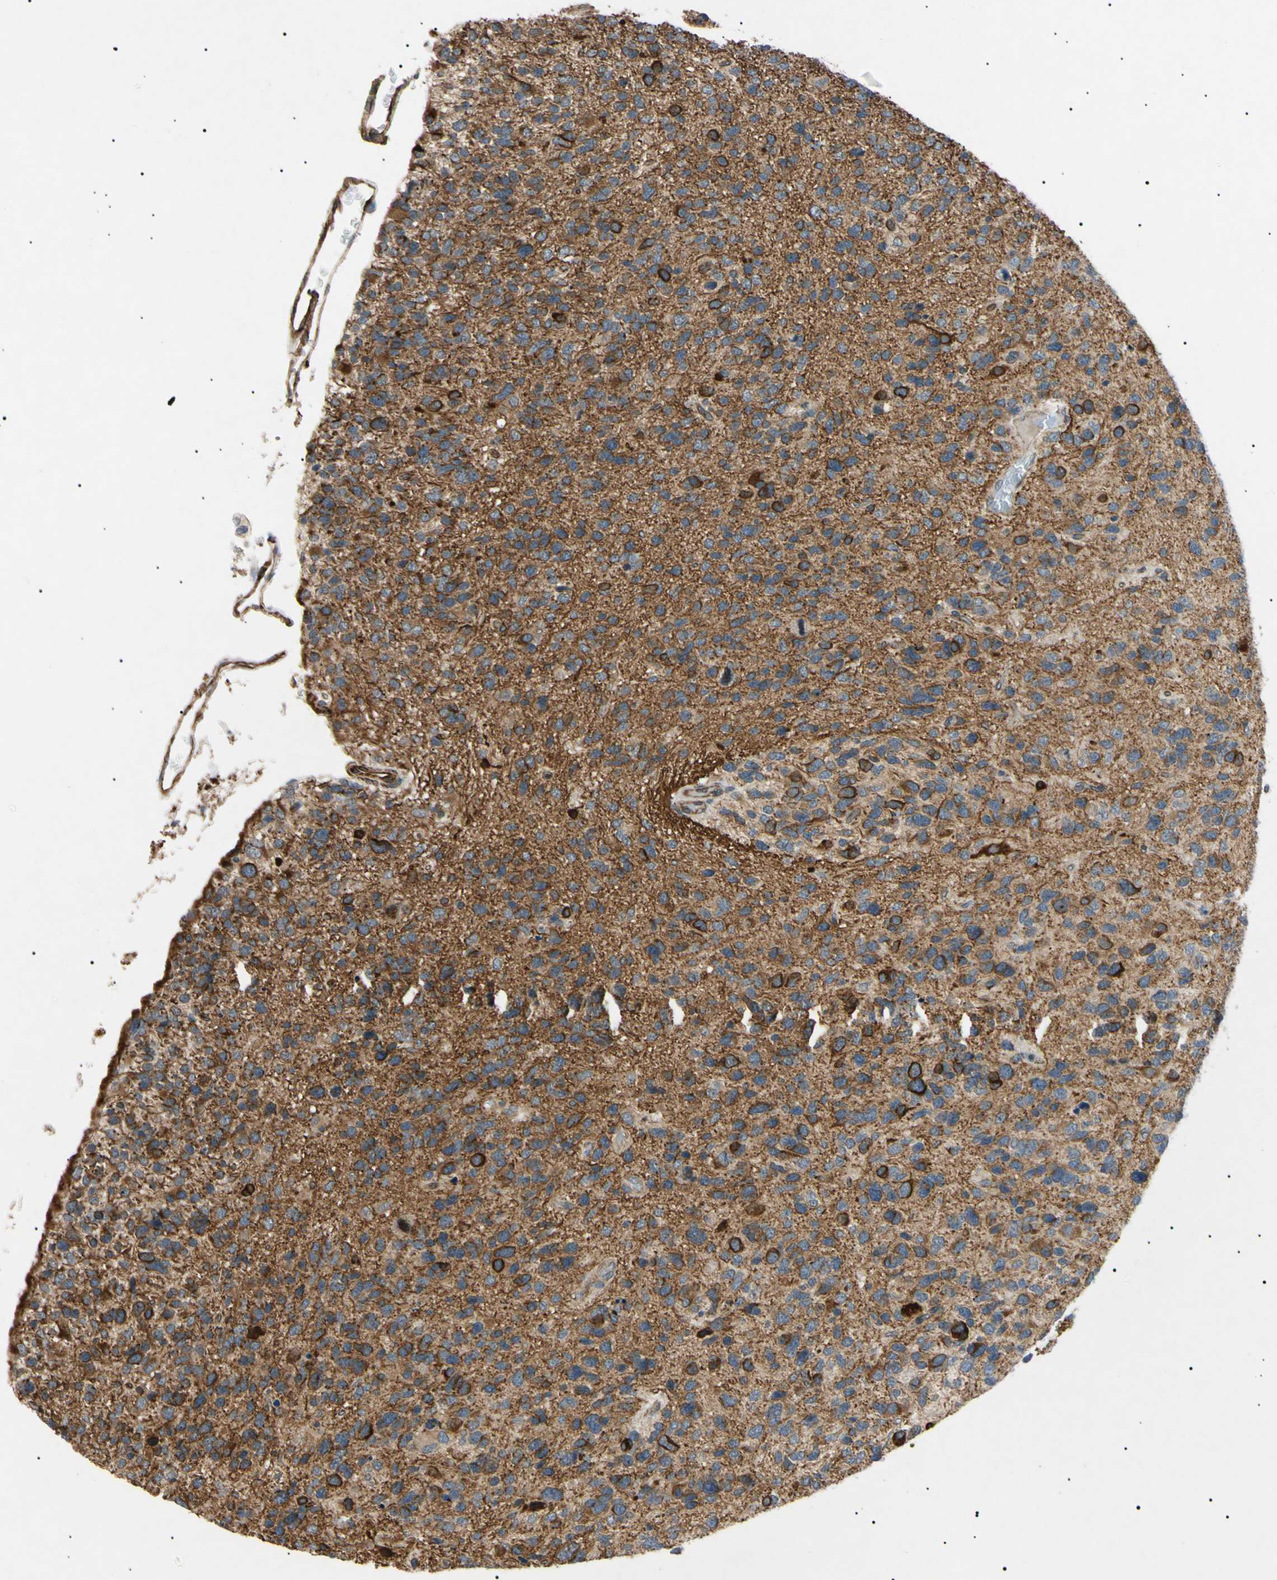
{"staining": {"intensity": "strong", "quantity": "<25%", "location": "cytoplasmic/membranous,nuclear"}, "tissue": "glioma", "cell_type": "Tumor cells", "image_type": "cancer", "snomed": [{"axis": "morphology", "description": "Glioma, malignant, High grade"}, {"axis": "topography", "description": "Brain"}], "caption": "Strong cytoplasmic/membranous and nuclear protein expression is appreciated in approximately <25% of tumor cells in glioma.", "gene": "TUBB4A", "patient": {"sex": "female", "age": 58}}